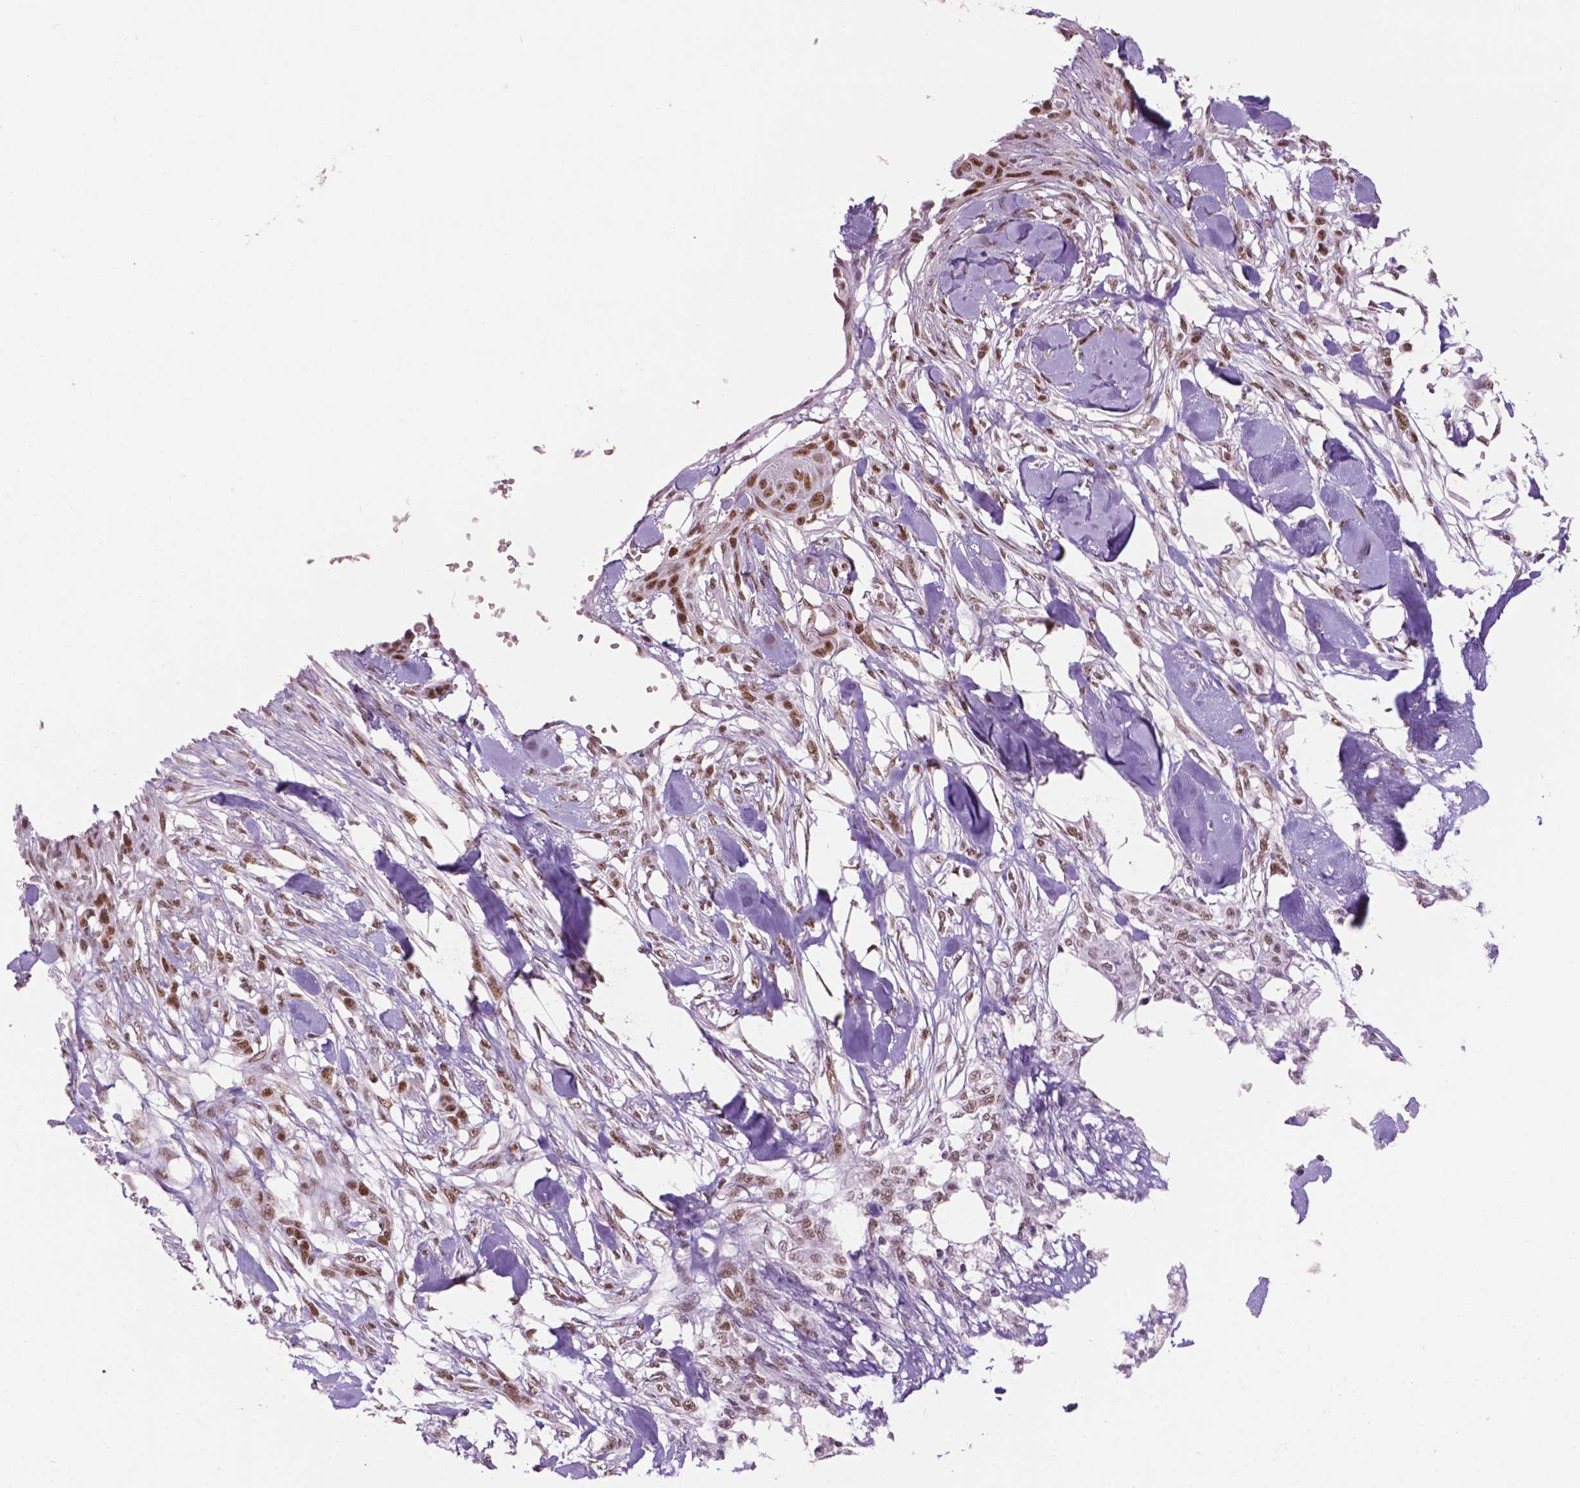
{"staining": {"intensity": "moderate", "quantity": "25%-75%", "location": "nuclear"}, "tissue": "skin cancer", "cell_type": "Tumor cells", "image_type": "cancer", "snomed": [{"axis": "morphology", "description": "Squamous cell carcinoma, NOS"}, {"axis": "topography", "description": "Skin"}], "caption": "IHC micrograph of skin squamous cell carcinoma stained for a protein (brown), which demonstrates medium levels of moderate nuclear positivity in approximately 25%-75% of tumor cells.", "gene": "MLH1", "patient": {"sex": "male", "age": 79}}